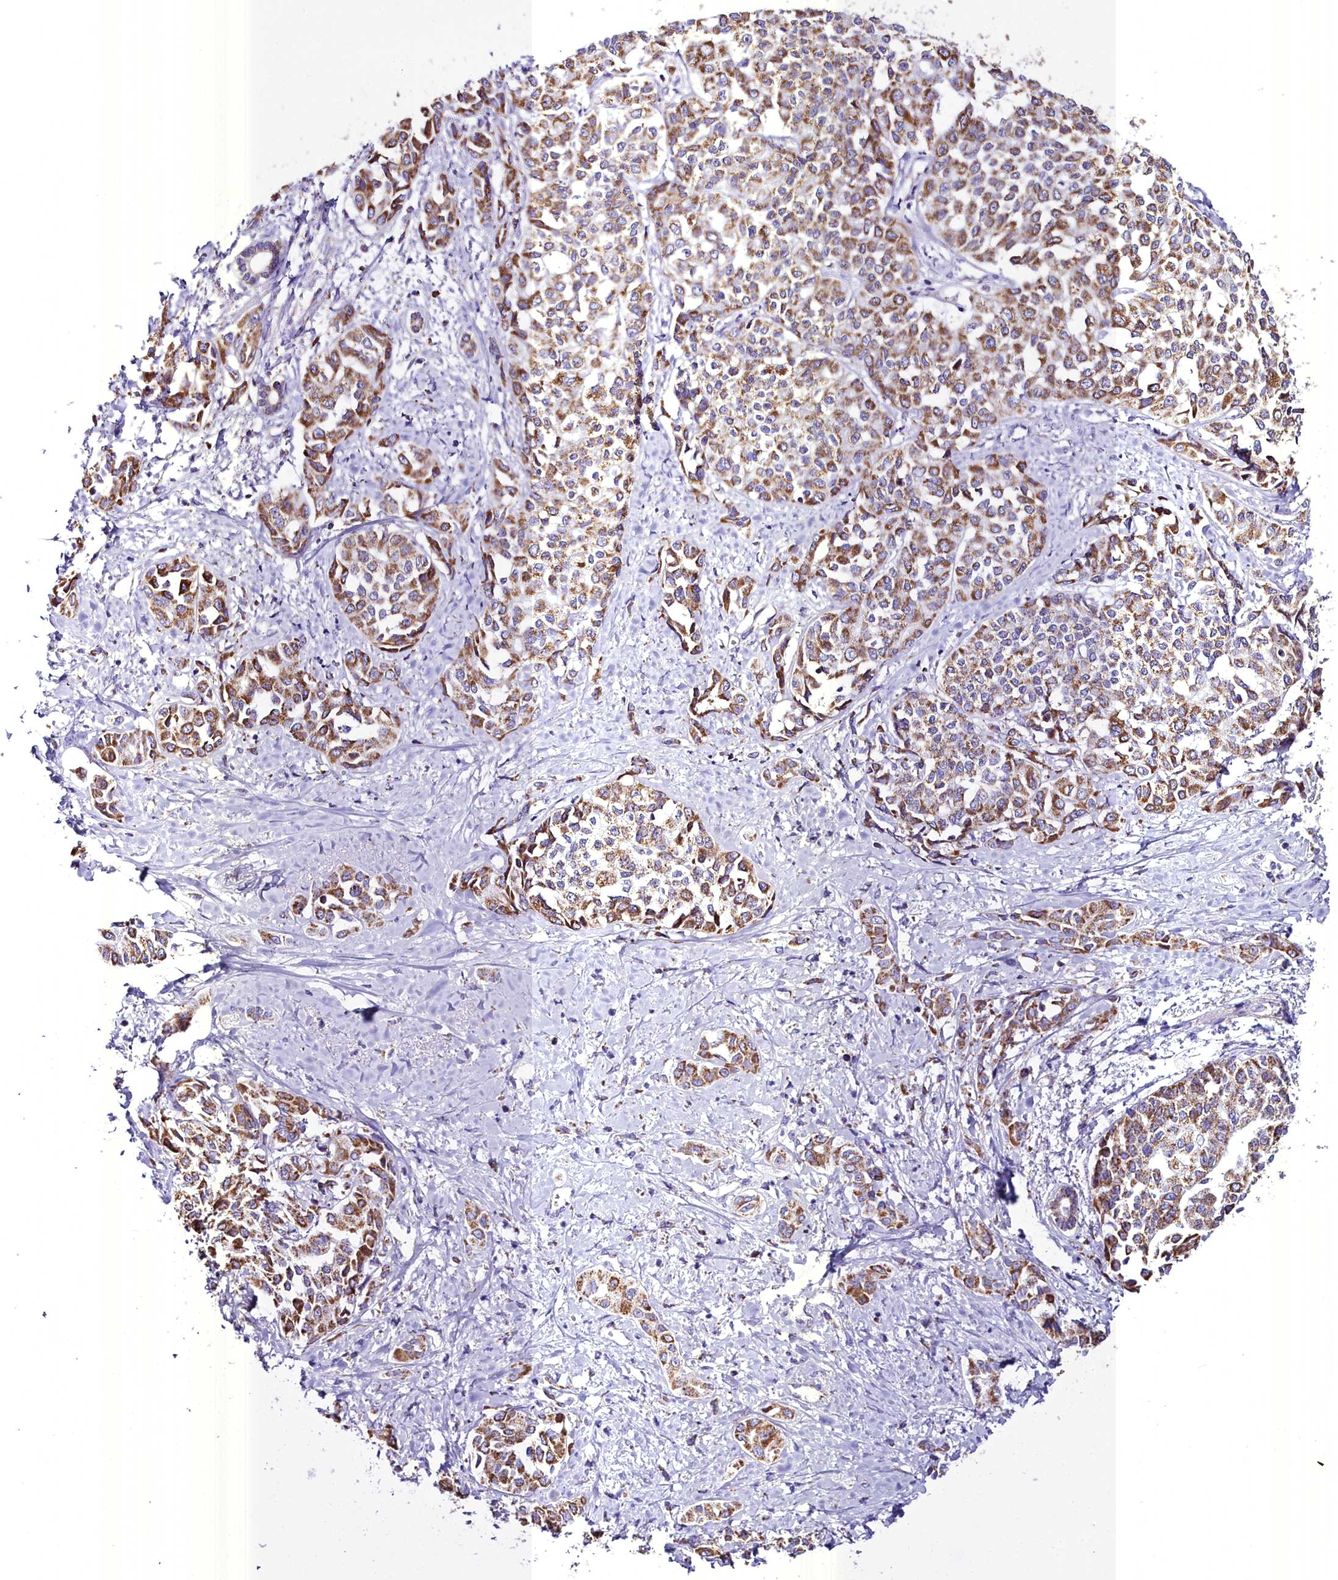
{"staining": {"intensity": "moderate", "quantity": ">75%", "location": "cytoplasmic/membranous"}, "tissue": "liver cancer", "cell_type": "Tumor cells", "image_type": "cancer", "snomed": [{"axis": "morphology", "description": "Cholangiocarcinoma"}, {"axis": "topography", "description": "Liver"}], "caption": "Immunohistochemistry (IHC) photomicrograph of neoplastic tissue: human liver cancer stained using immunohistochemistry (IHC) demonstrates medium levels of moderate protein expression localized specifically in the cytoplasmic/membranous of tumor cells, appearing as a cytoplasmic/membranous brown color.", "gene": "WDFY3", "patient": {"sex": "female", "age": 77}}